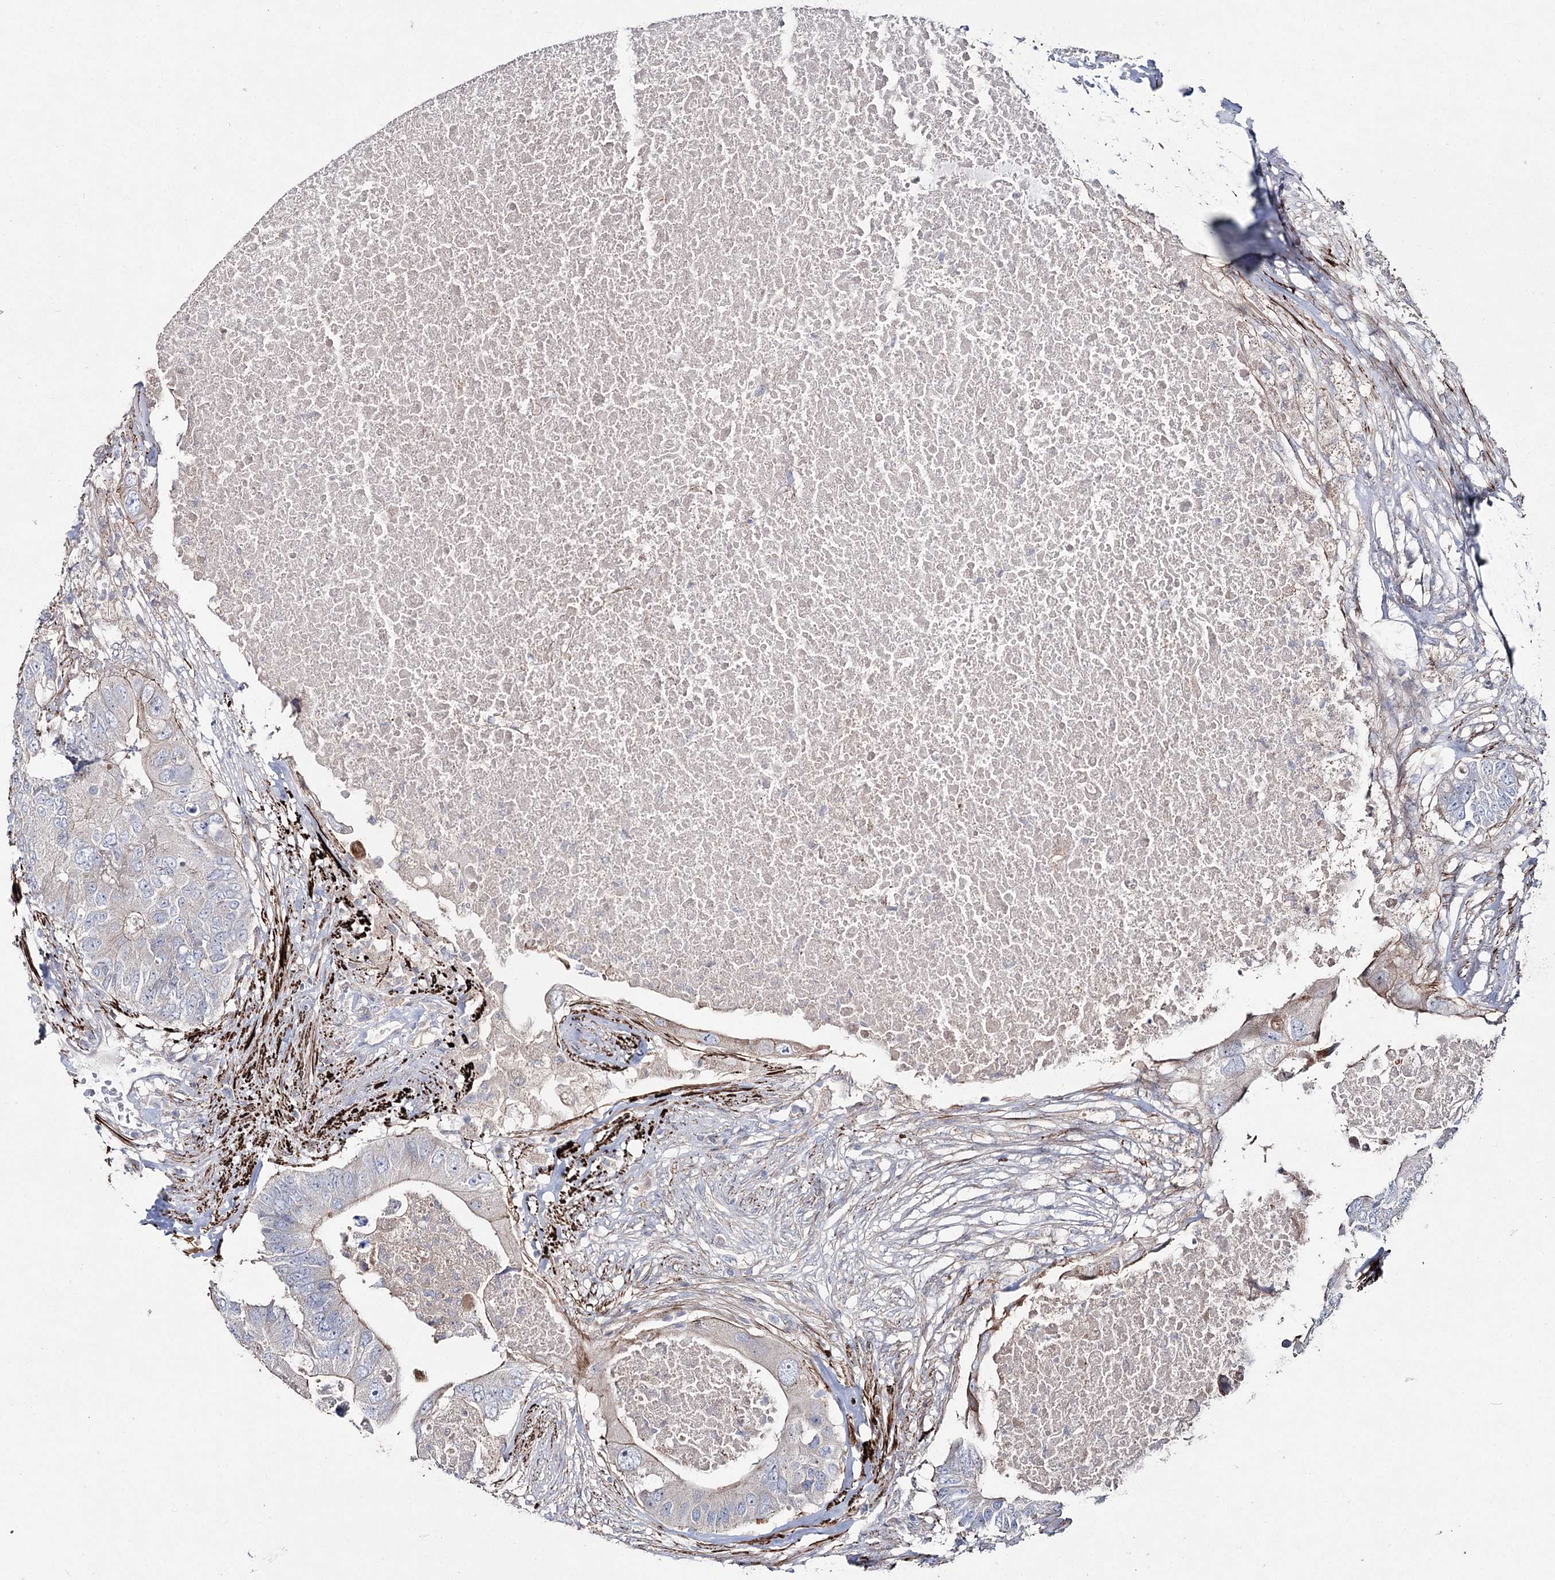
{"staining": {"intensity": "negative", "quantity": "none", "location": "none"}, "tissue": "colorectal cancer", "cell_type": "Tumor cells", "image_type": "cancer", "snomed": [{"axis": "morphology", "description": "Adenocarcinoma, NOS"}, {"axis": "topography", "description": "Colon"}], "caption": "A histopathology image of colorectal cancer stained for a protein displays no brown staining in tumor cells.", "gene": "SUMF1", "patient": {"sex": "male", "age": 71}}